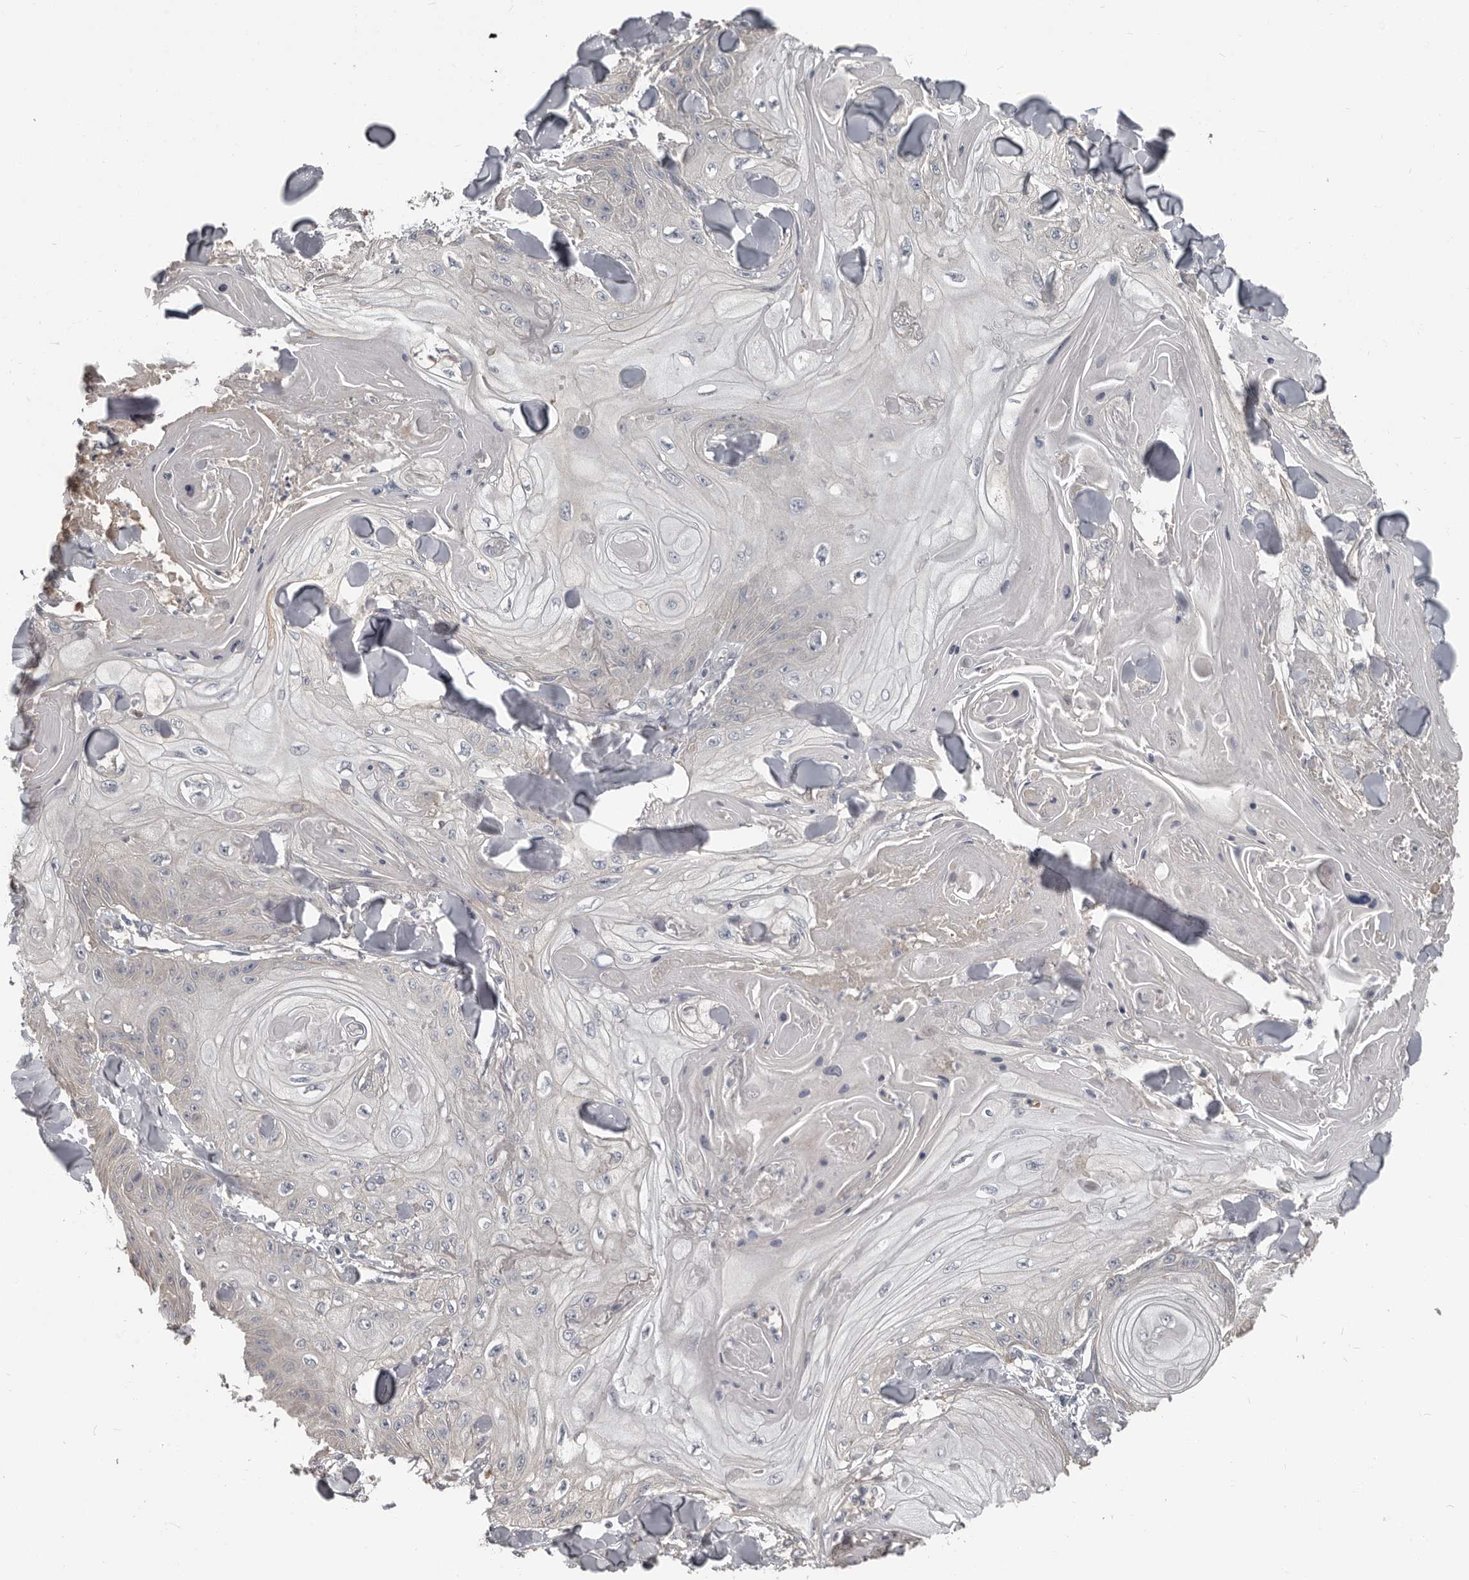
{"staining": {"intensity": "negative", "quantity": "none", "location": "none"}, "tissue": "skin cancer", "cell_type": "Tumor cells", "image_type": "cancer", "snomed": [{"axis": "morphology", "description": "Squamous cell carcinoma, NOS"}, {"axis": "topography", "description": "Skin"}], "caption": "The histopathology image reveals no staining of tumor cells in squamous cell carcinoma (skin). The staining is performed using DAB brown chromogen with nuclei counter-stained in using hematoxylin.", "gene": "CA6", "patient": {"sex": "male", "age": 74}}